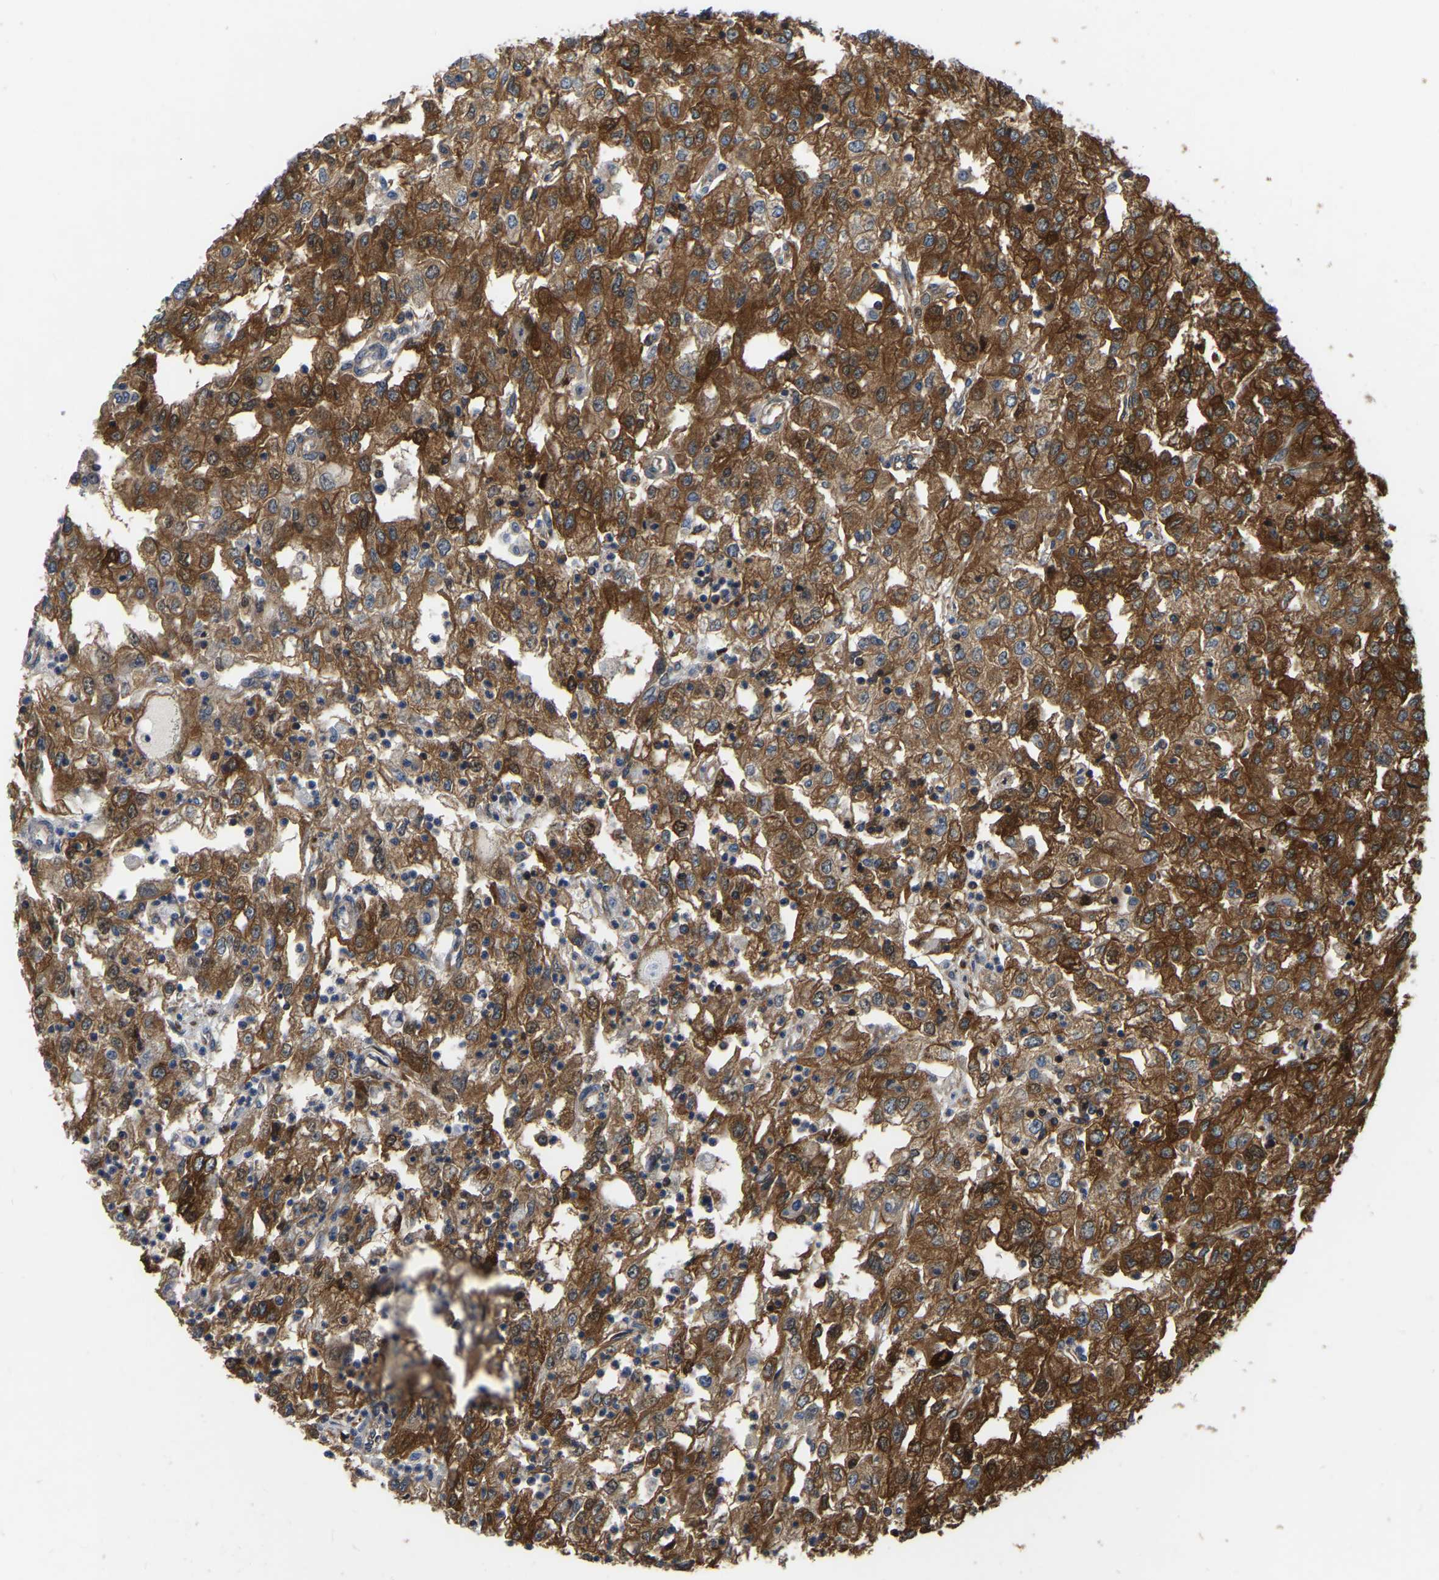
{"staining": {"intensity": "strong", "quantity": ">75%", "location": "cytoplasmic/membranous"}, "tissue": "renal cancer", "cell_type": "Tumor cells", "image_type": "cancer", "snomed": [{"axis": "morphology", "description": "Adenocarcinoma, NOS"}, {"axis": "topography", "description": "Kidney"}], "caption": "Renal cancer stained for a protein shows strong cytoplasmic/membranous positivity in tumor cells.", "gene": "GARS1", "patient": {"sex": "female", "age": 54}}